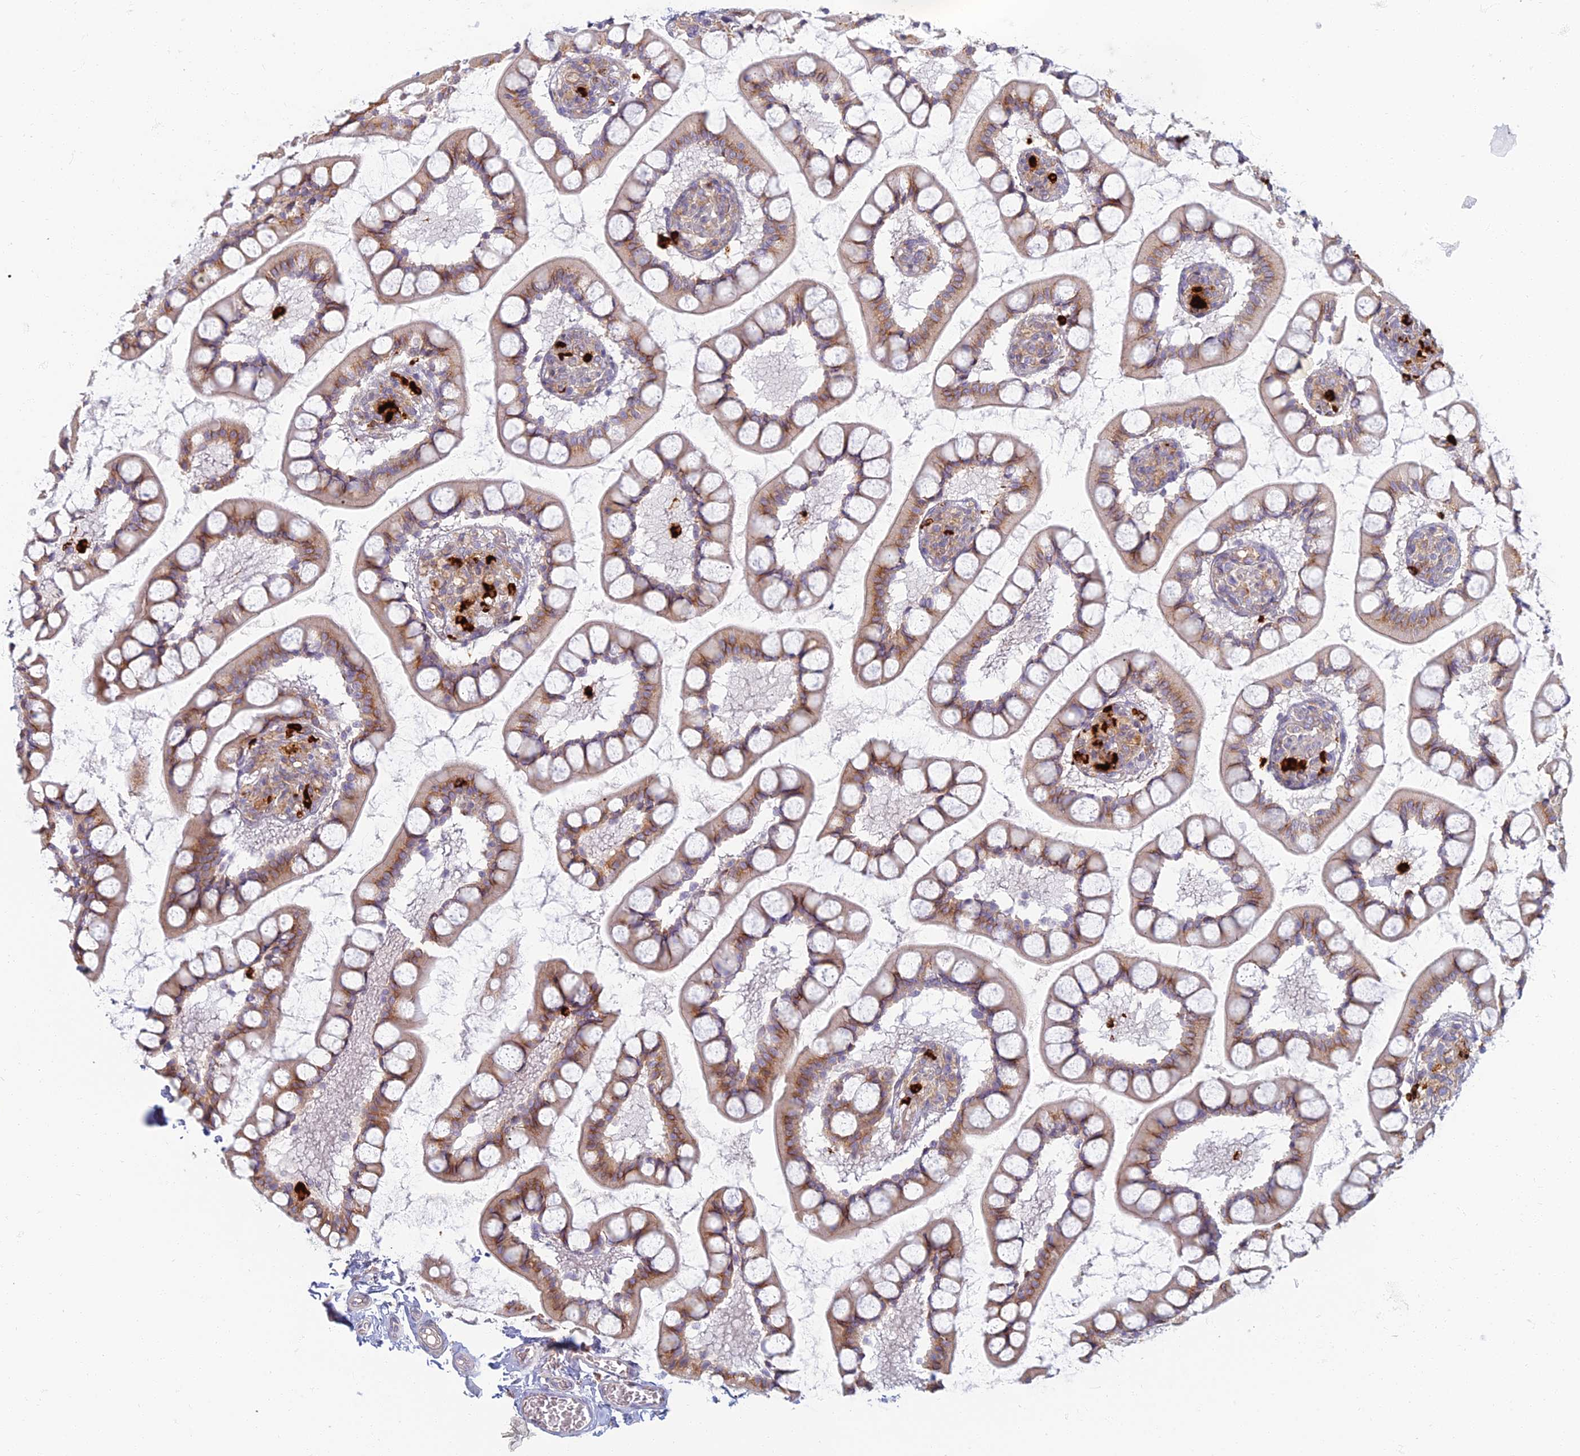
{"staining": {"intensity": "moderate", "quantity": ">75%", "location": "cytoplasmic/membranous"}, "tissue": "small intestine", "cell_type": "Glandular cells", "image_type": "normal", "snomed": [{"axis": "morphology", "description": "Normal tissue, NOS"}, {"axis": "topography", "description": "Small intestine"}], "caption": "Small intestine stained with IHC reveals moderate cytoplasmic/membranous positivity in approximately >75% of glandular cells. (Brightfield microscopy of DAB IHC at high magnification).", "gene": "PROX2", "patient": {"sex": "male", "age": 52}}